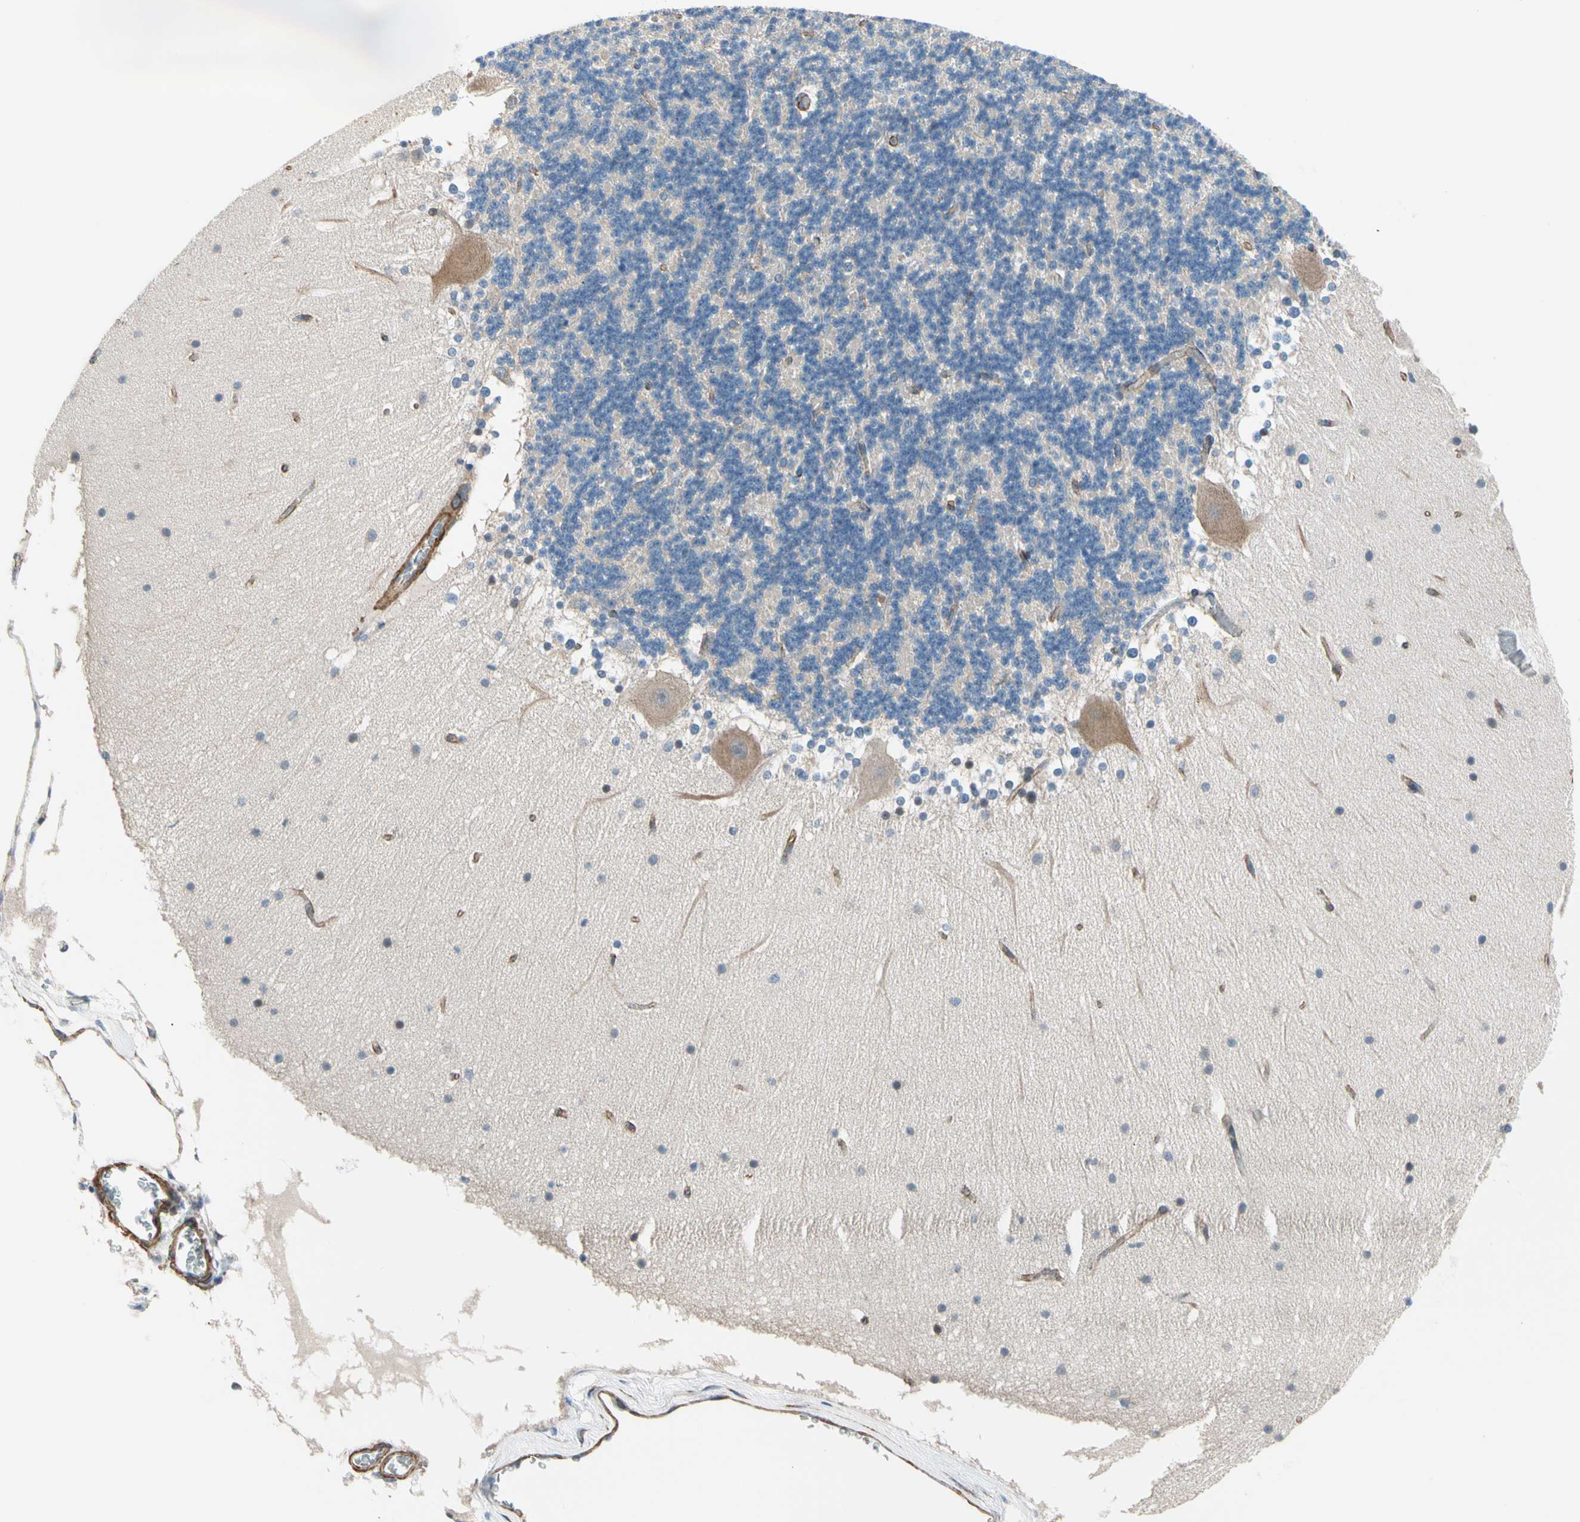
{"staining": {"intensity": "weak", "quantity": "25%-75%", "location": "cytoplasmic/membranous"}, "tissue": "cerebellum", "cell_type": "Cells in granular layer", "image_type": "normal", "snomed": [{"axis": "morphology", "description": "Normal tissue, NOS"}, {"axis": "topography", "description": "Cerebellum"}], "caption": "Protein expression analysis of benign cerebellum reveals weak cytoplasmic/membranous positivity in about 25%-75% of cells in granular layer.", "gene": "LIMK2", "patient": {"sex": "female", "age": 19}}